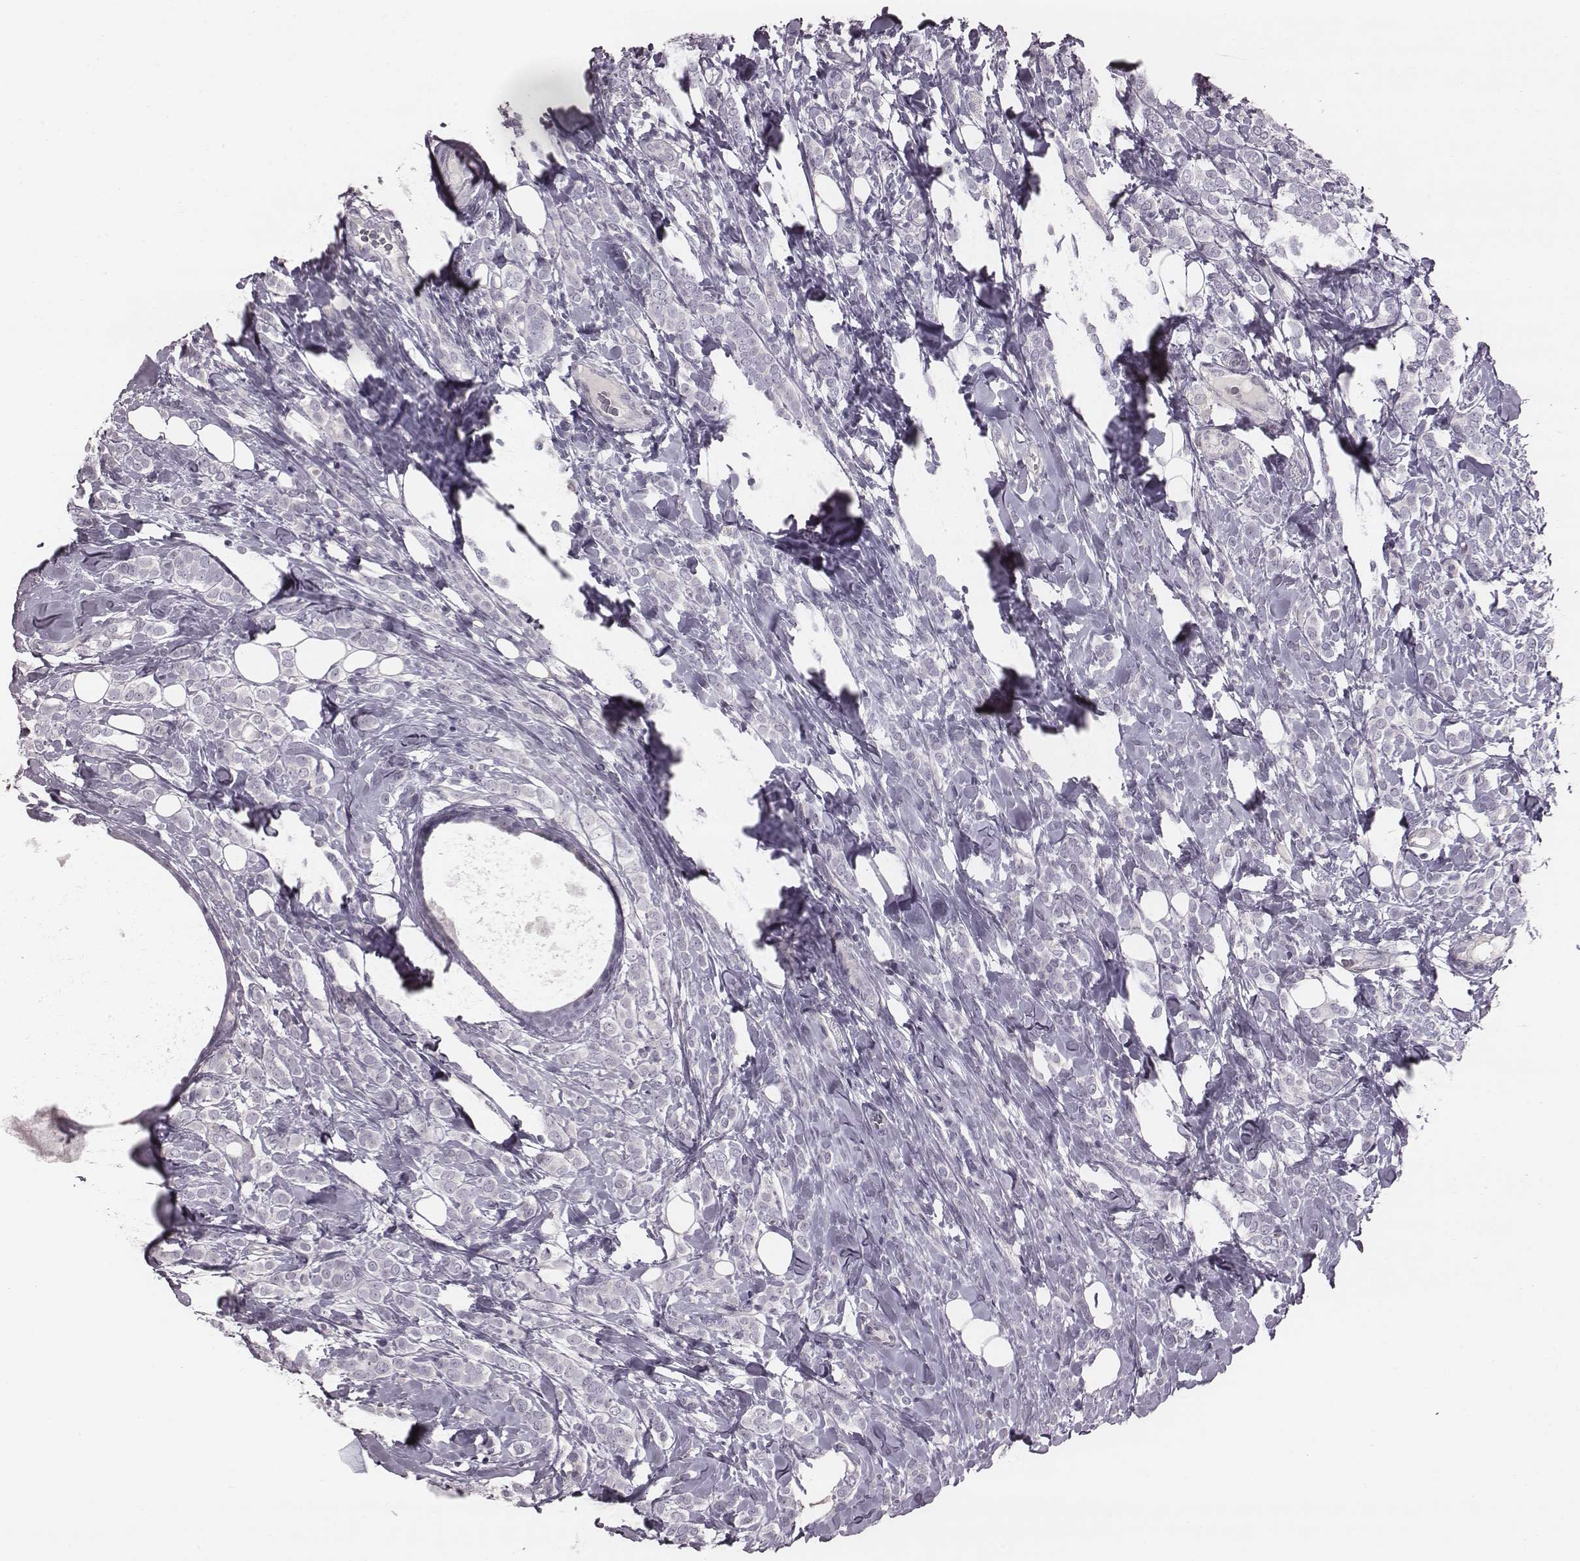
{"staining": {"intensity": "negative", "quantity": "none", "location": "none"}, "tissue": "breast cancer", "cell_type": "Tumor cells", "image_type": "cancer", "snomed": [{"axis": "morphology", "description": "Lobular carcinoma"}, {"axis": "topography", "description": "Breast"}], "caption": "Tumor cells show no significant staining in breast cancer (lobular carcinoma). (Brightfield microscopy of DAB (3,3'-diaminobenzidine) IHC at high magnification).", "gene": "PDE8B", "patient": {"sex": "female", "age": 49}}